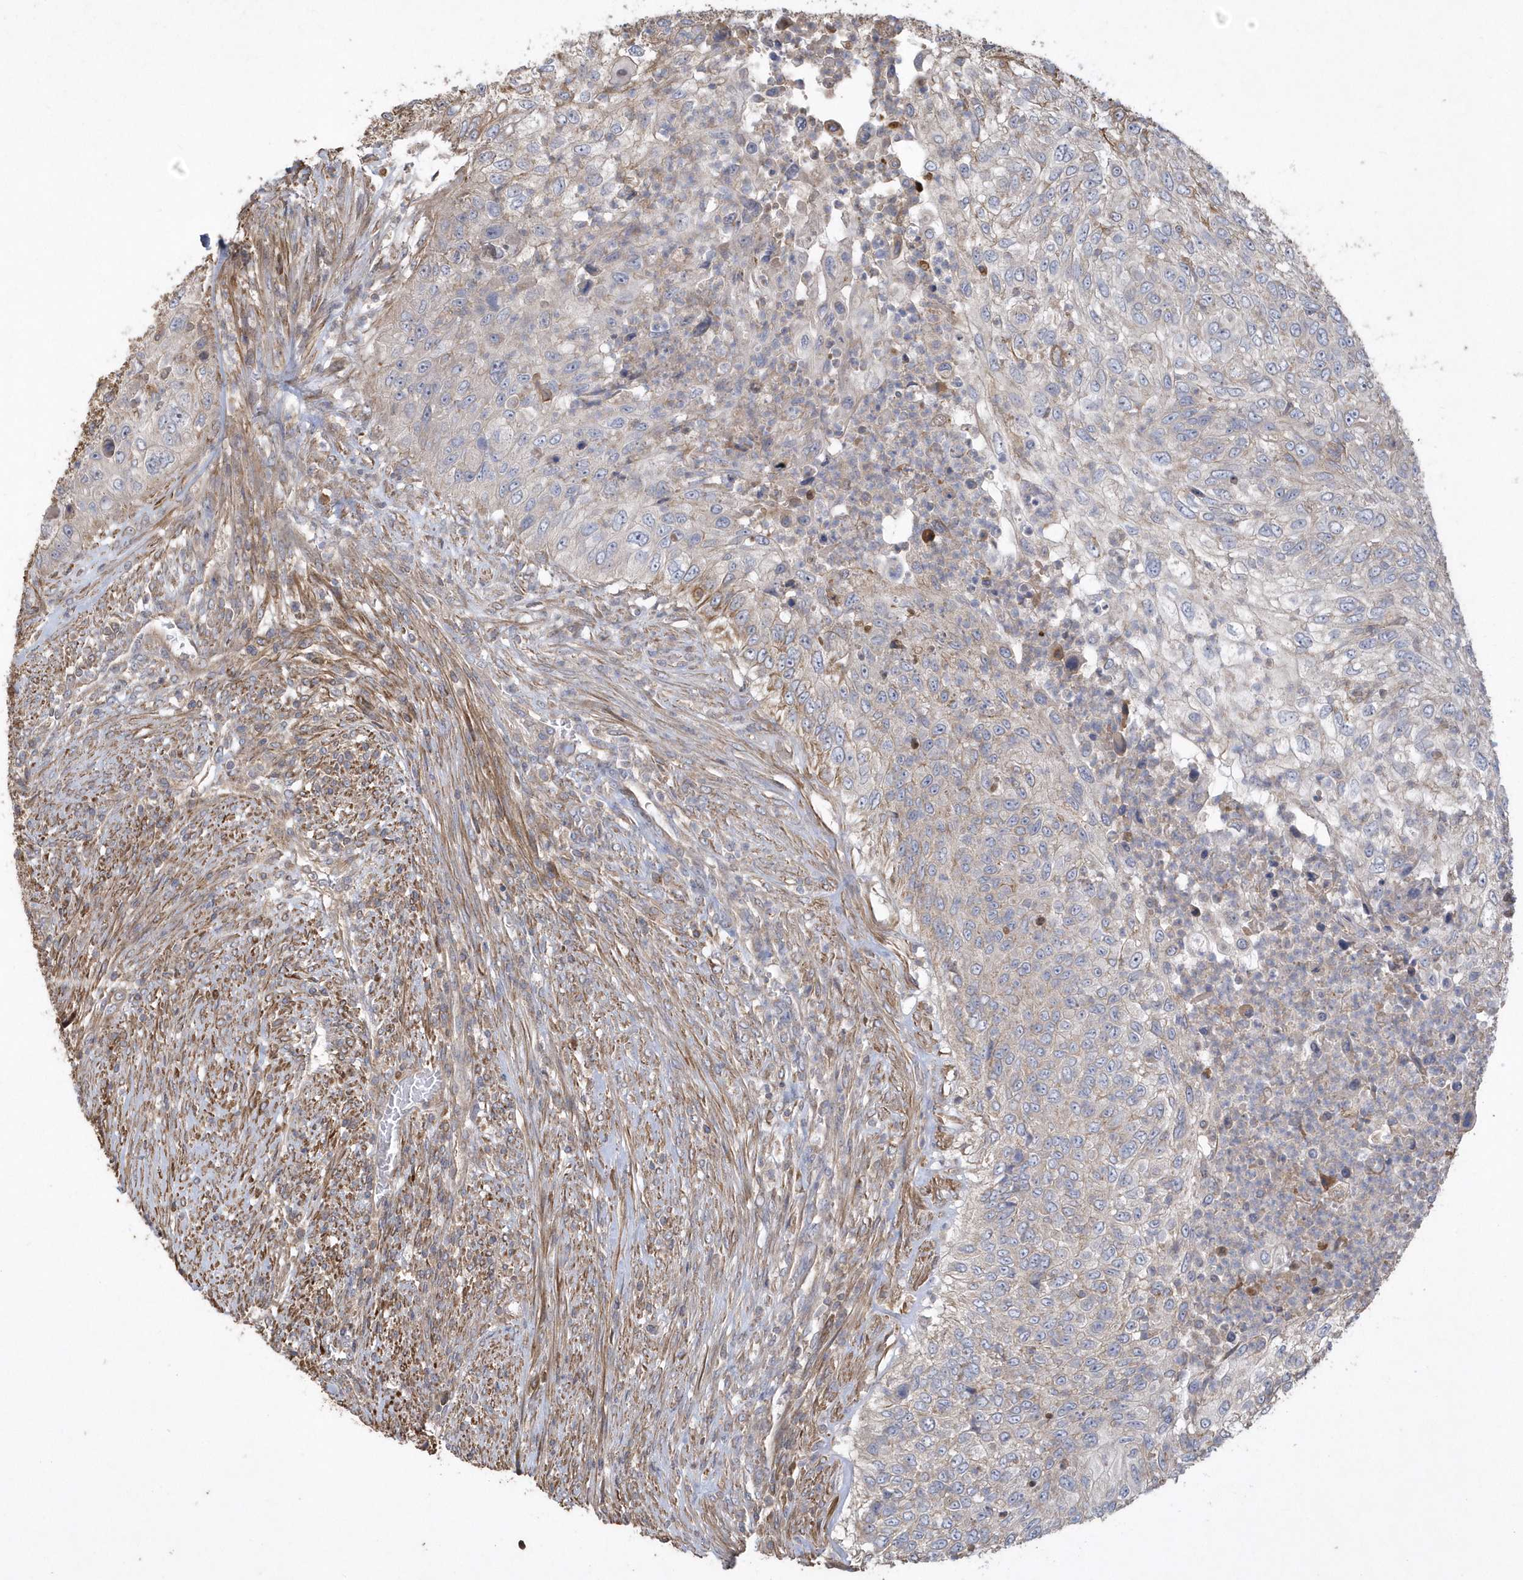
{"staining": {"intensity": "negative", "quantity": "none", "location": "none"}, "tissue": "urothelial cancer", "cell_type": "Tumor cells", "image_type": "cancer", "snomed": [{"axis": "morphology", "description": "Urothelial carcinoma, High grade"}, {"axis": "topography", "description": "Urinary bladder"}], "caption": "Tumor cells are negative for protein expression in human high-grade urothelial carcinoma.", "gene": "SENP8", "patient": {"sex": "female", "age": 60}}